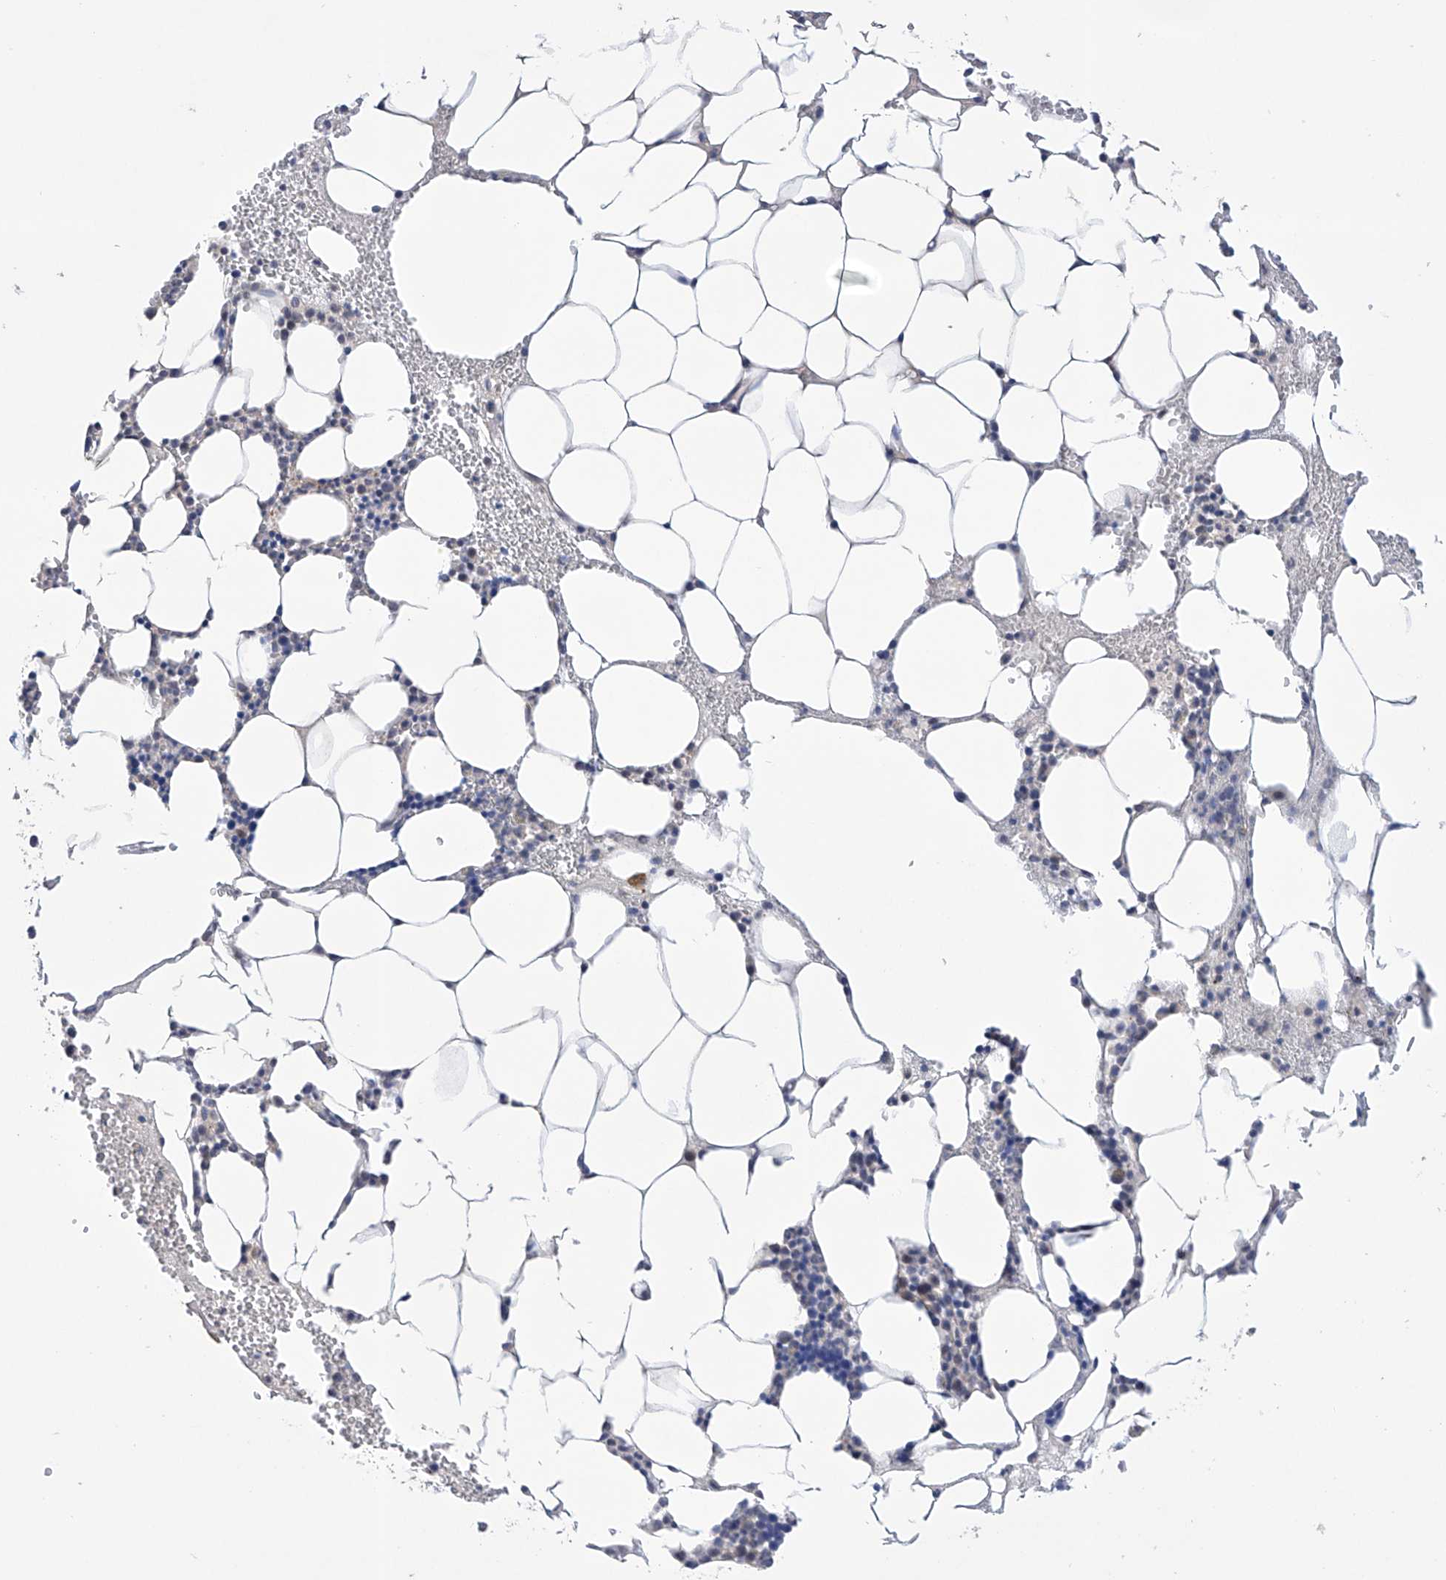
{"staining": {"intensity": "negative", "quantity": "none", "location": "none"}, "tissue": "bone marrow", "cell_type": "Hematopoietic cells", "image_type": "normal", "snomed": [{"axis": "morphology", "description": "Normal tissue, NOS"}, {"axis": "morphology", "description": "Inflammation, NOS"}, {"axis": "topography", "description": "Bone marrow"}], "caption": "Histopathology image shows no significant protein positivity in hematopoietic cells of benign bone marrow. (DAB immunohistochemistry (IHC) visualized using brightfield microscopy, high magnification).", "gene": "AFG1L", "patient": {"sex": "female", "age": 78}}